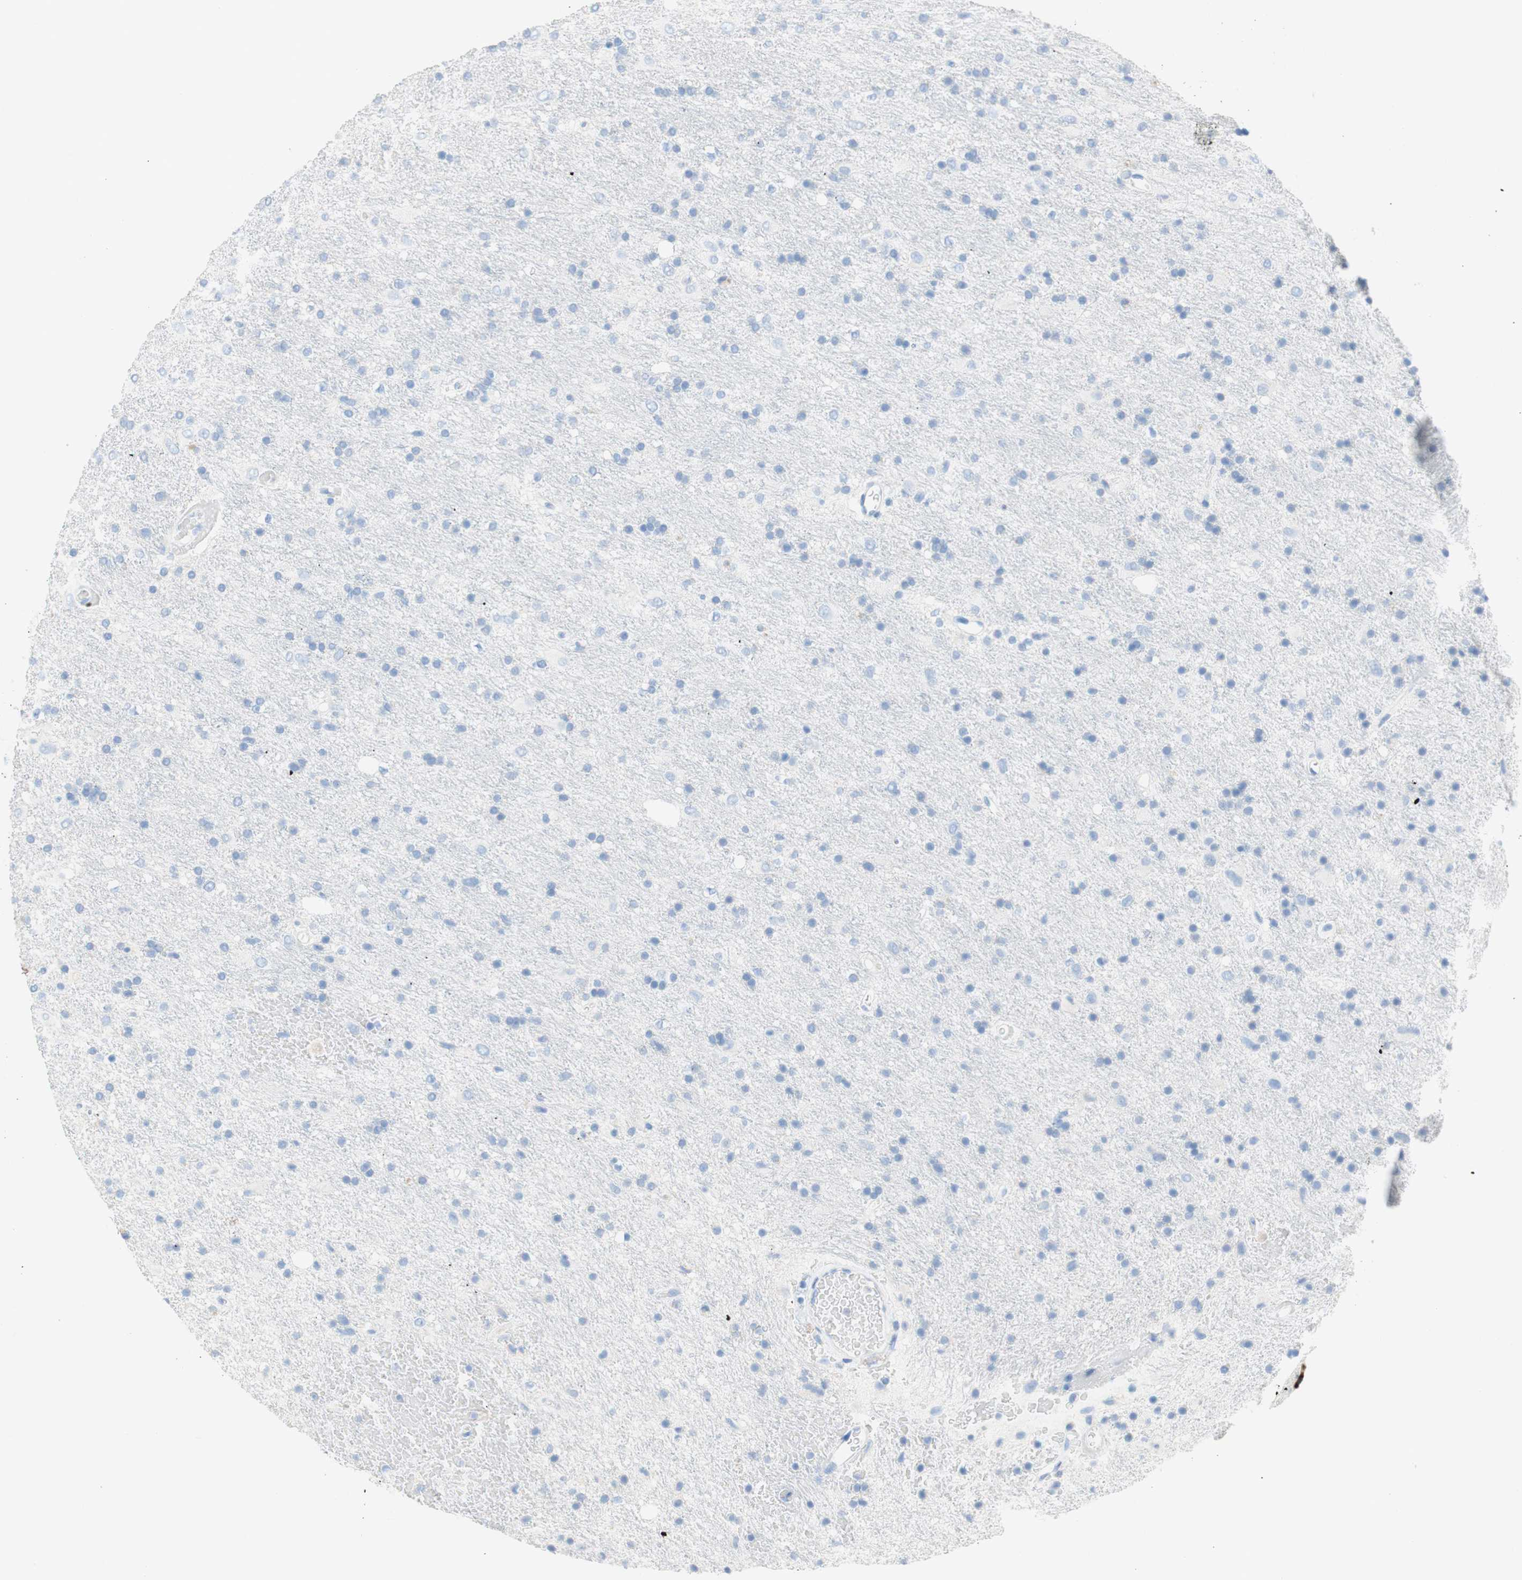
{"staining": {"intensity": "negative", "quantity": "none", "location": "none"}, "tissue": "glioma", "cell_type": "Tumor cells", "image_type": "cancer", "snomed": [{"axis": "morphology", "description": "Glioma, malignant, Low grade"}, {"axis": "topography", "description": "Brain"}], "caption": "High power microscopy photomicrograph of an immunohistochemistry (IHC) micrograph of malignant glioma (low-grade), revealing no significant positivity in tumor cells.", "gene": "CEACAM1", "patient": {"sex": "male", "age": 77}}